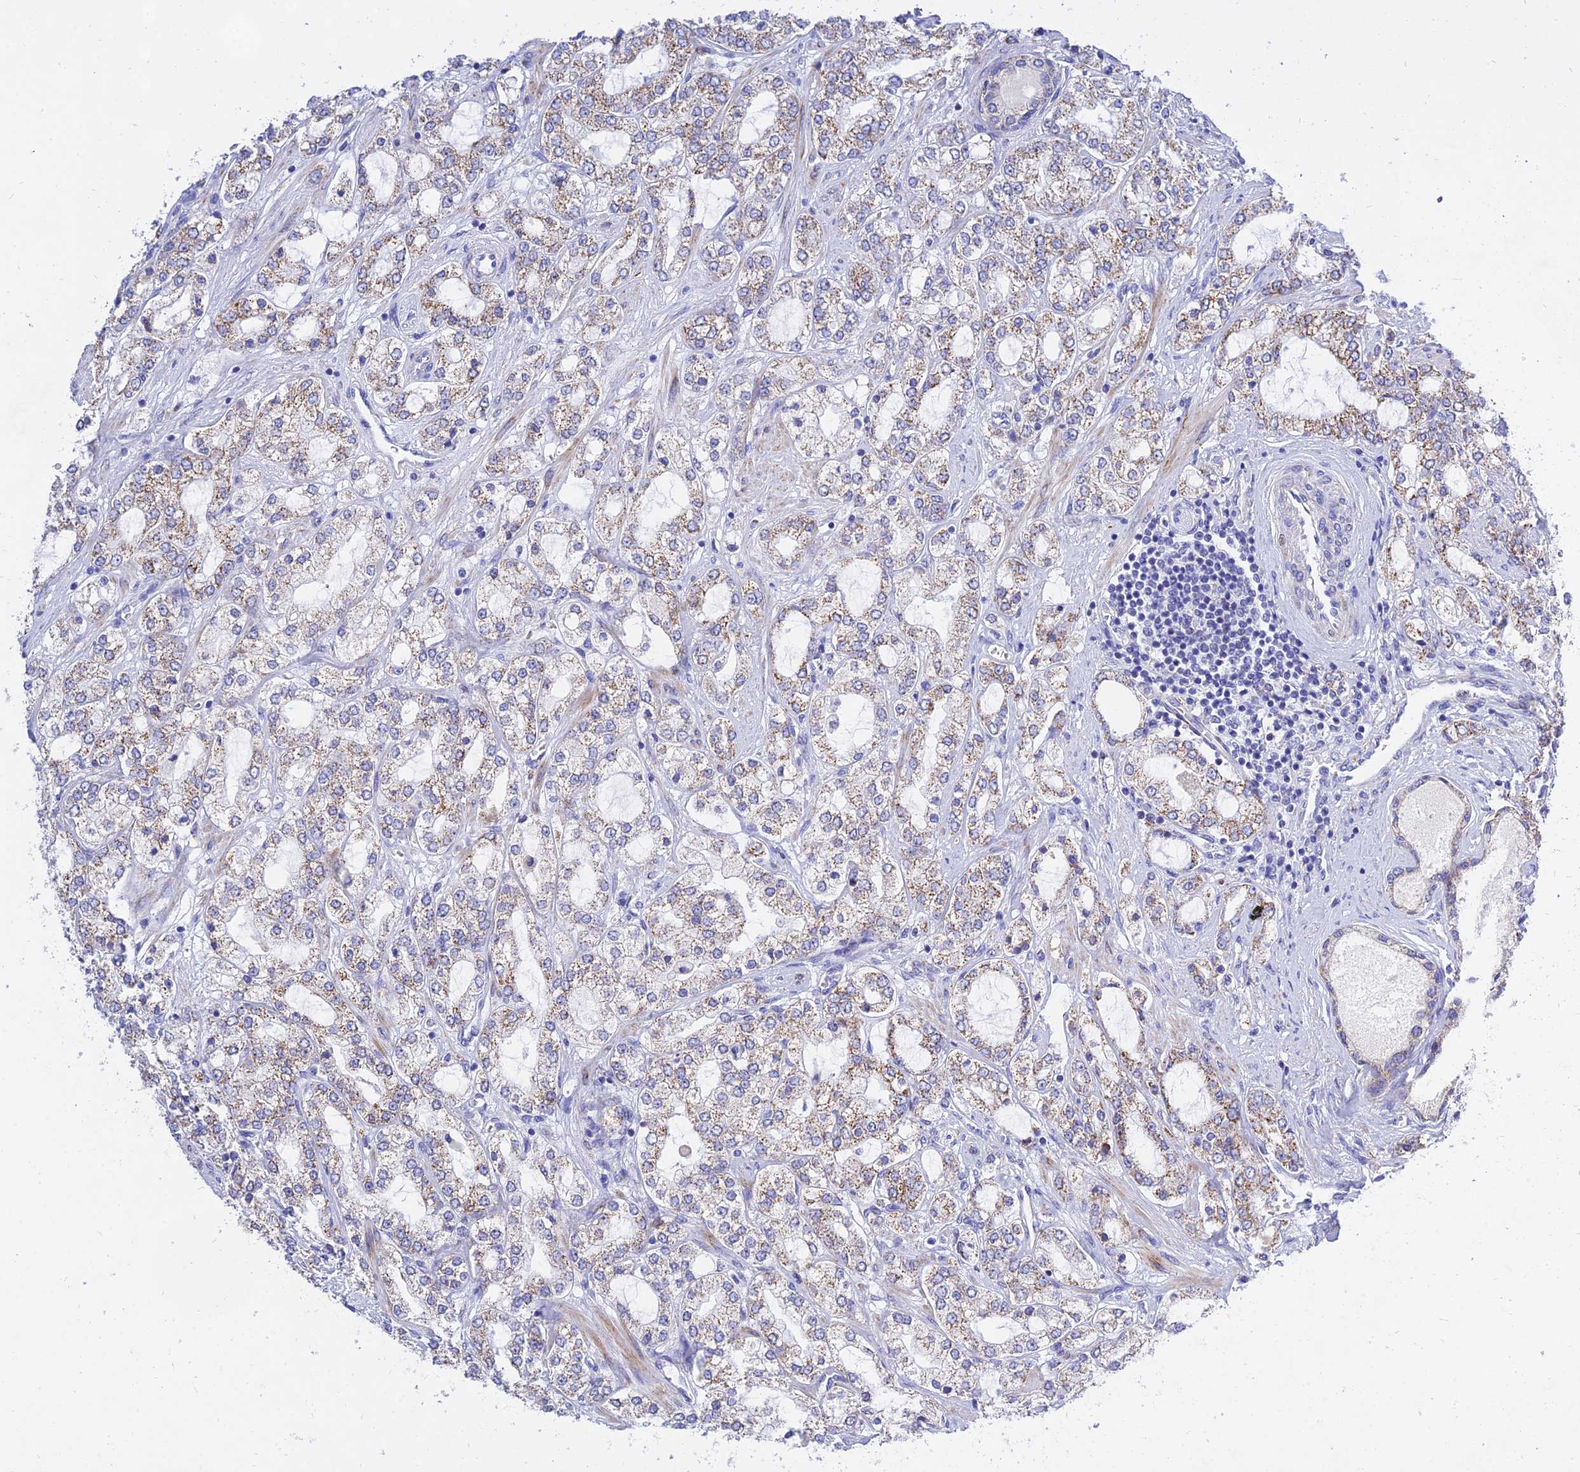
{"staining": {"intensity": "moderate", "quantity": "25%-75%", "location": "cytoplasmic/membranous"}, "tissue": "prostate cancer", "cell_type": "Tumor cells", "image_type": "cancer", "snomed": [{"axis": "morphology", "description": "Adenocarcinoma, High grade"}, {"axis": "topography", "description": "Prostate"}], "caption": "Protein staining of prostate cancer tissue shows moderate cytoplasmic/membranous staining in approximately 25%-75% of tumor cells. (DAB (3,3'-diaminobenzidine) IHC, brown staining for protein, blue staining for nuclei).", "gene": "PKN3", "patient": {"sex": "male", "age": 64}}